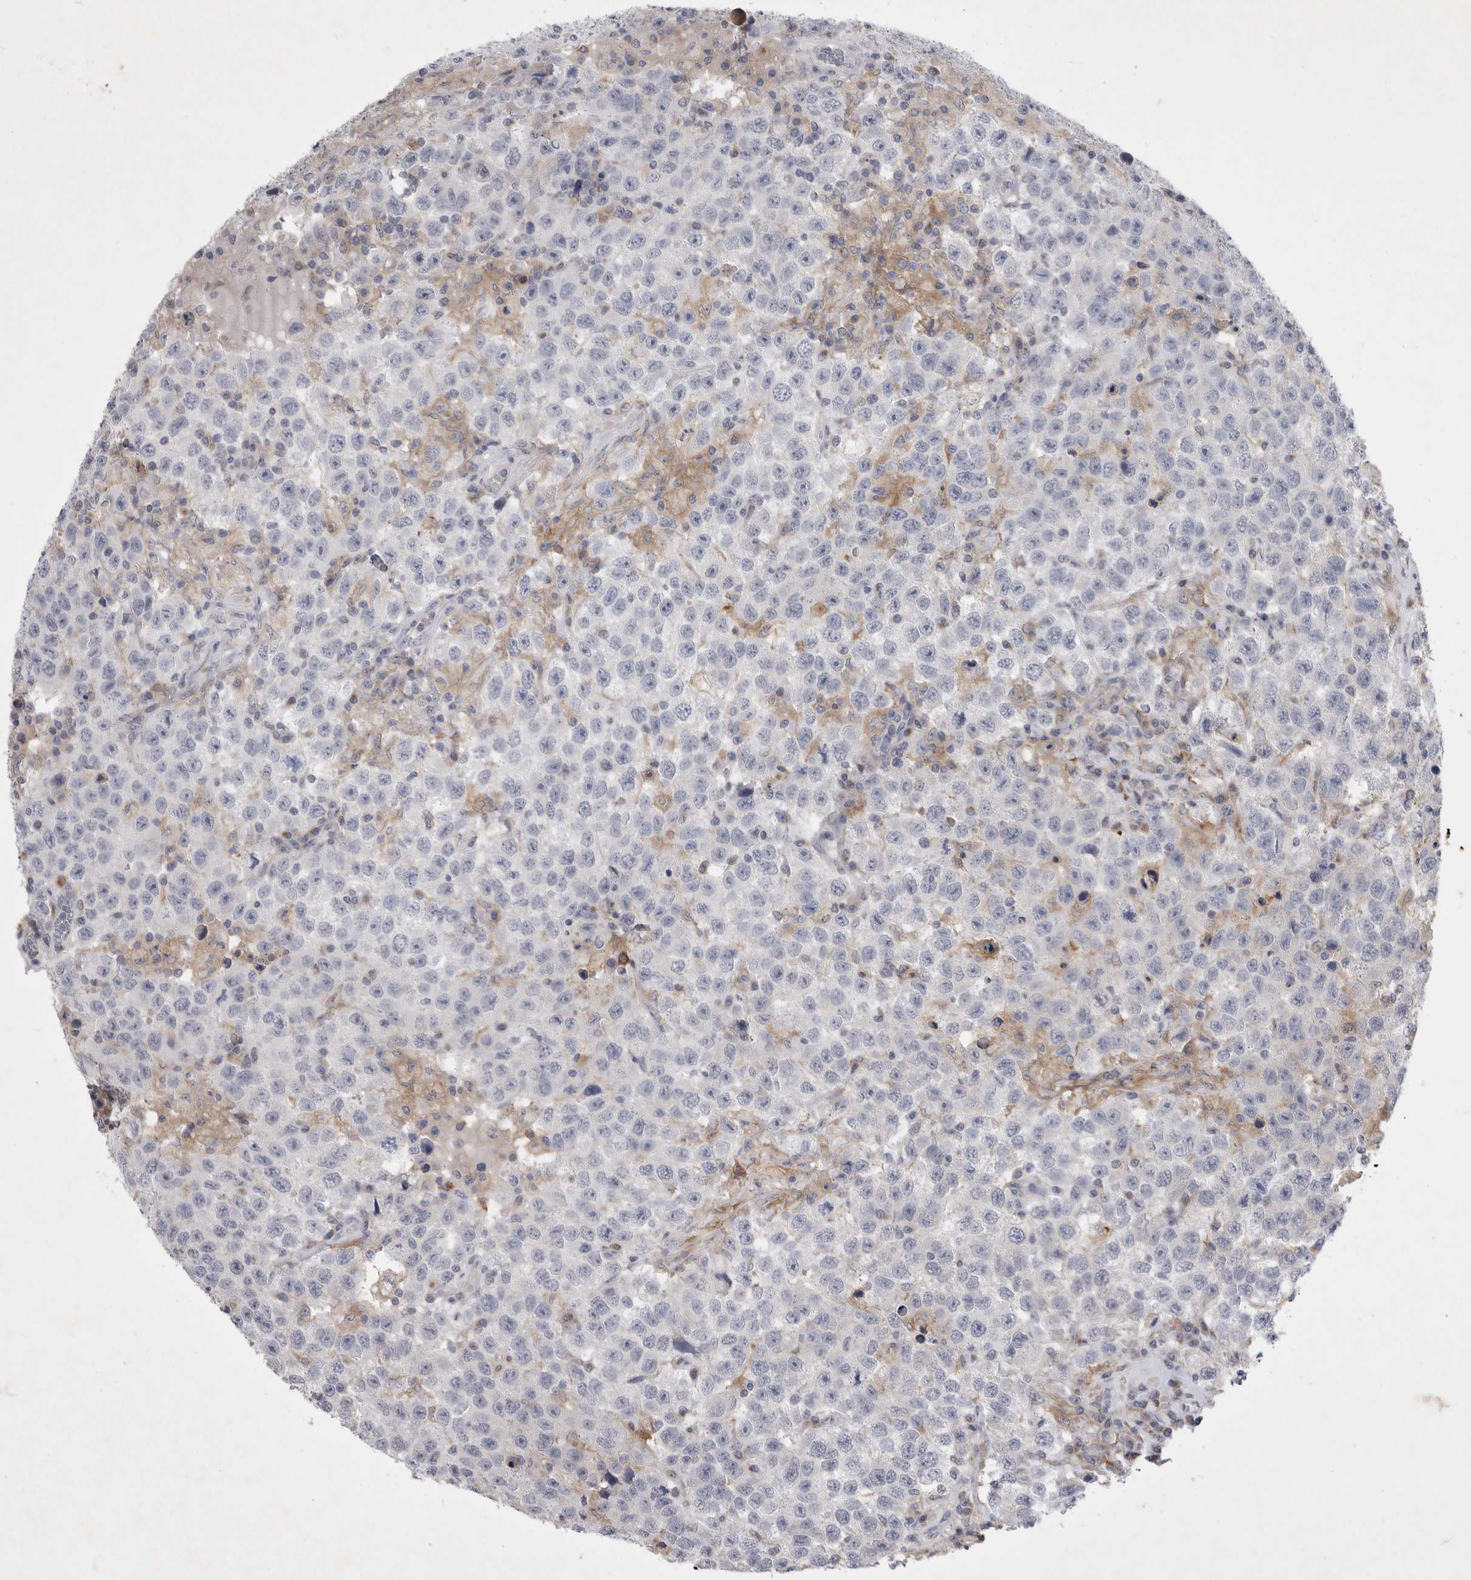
{"staining": {"intensity": "negative", "quantity": "none", "location": "none"}, "tissue": "testis cancer", "cell_type": "Tumor cells", "image_type": "cancer", "snomed": [{"axis": "morphology", "description": "Seminoma, NOS"}, {"axis": "topography", "description": "Testis"}], "caption": "A photomicrograph of testis seminoma stained for a protein exhibits no brown staining in tumor cells.", "gene": "SIGLEC10", "patient": {"sex": "male", "age": 41}}